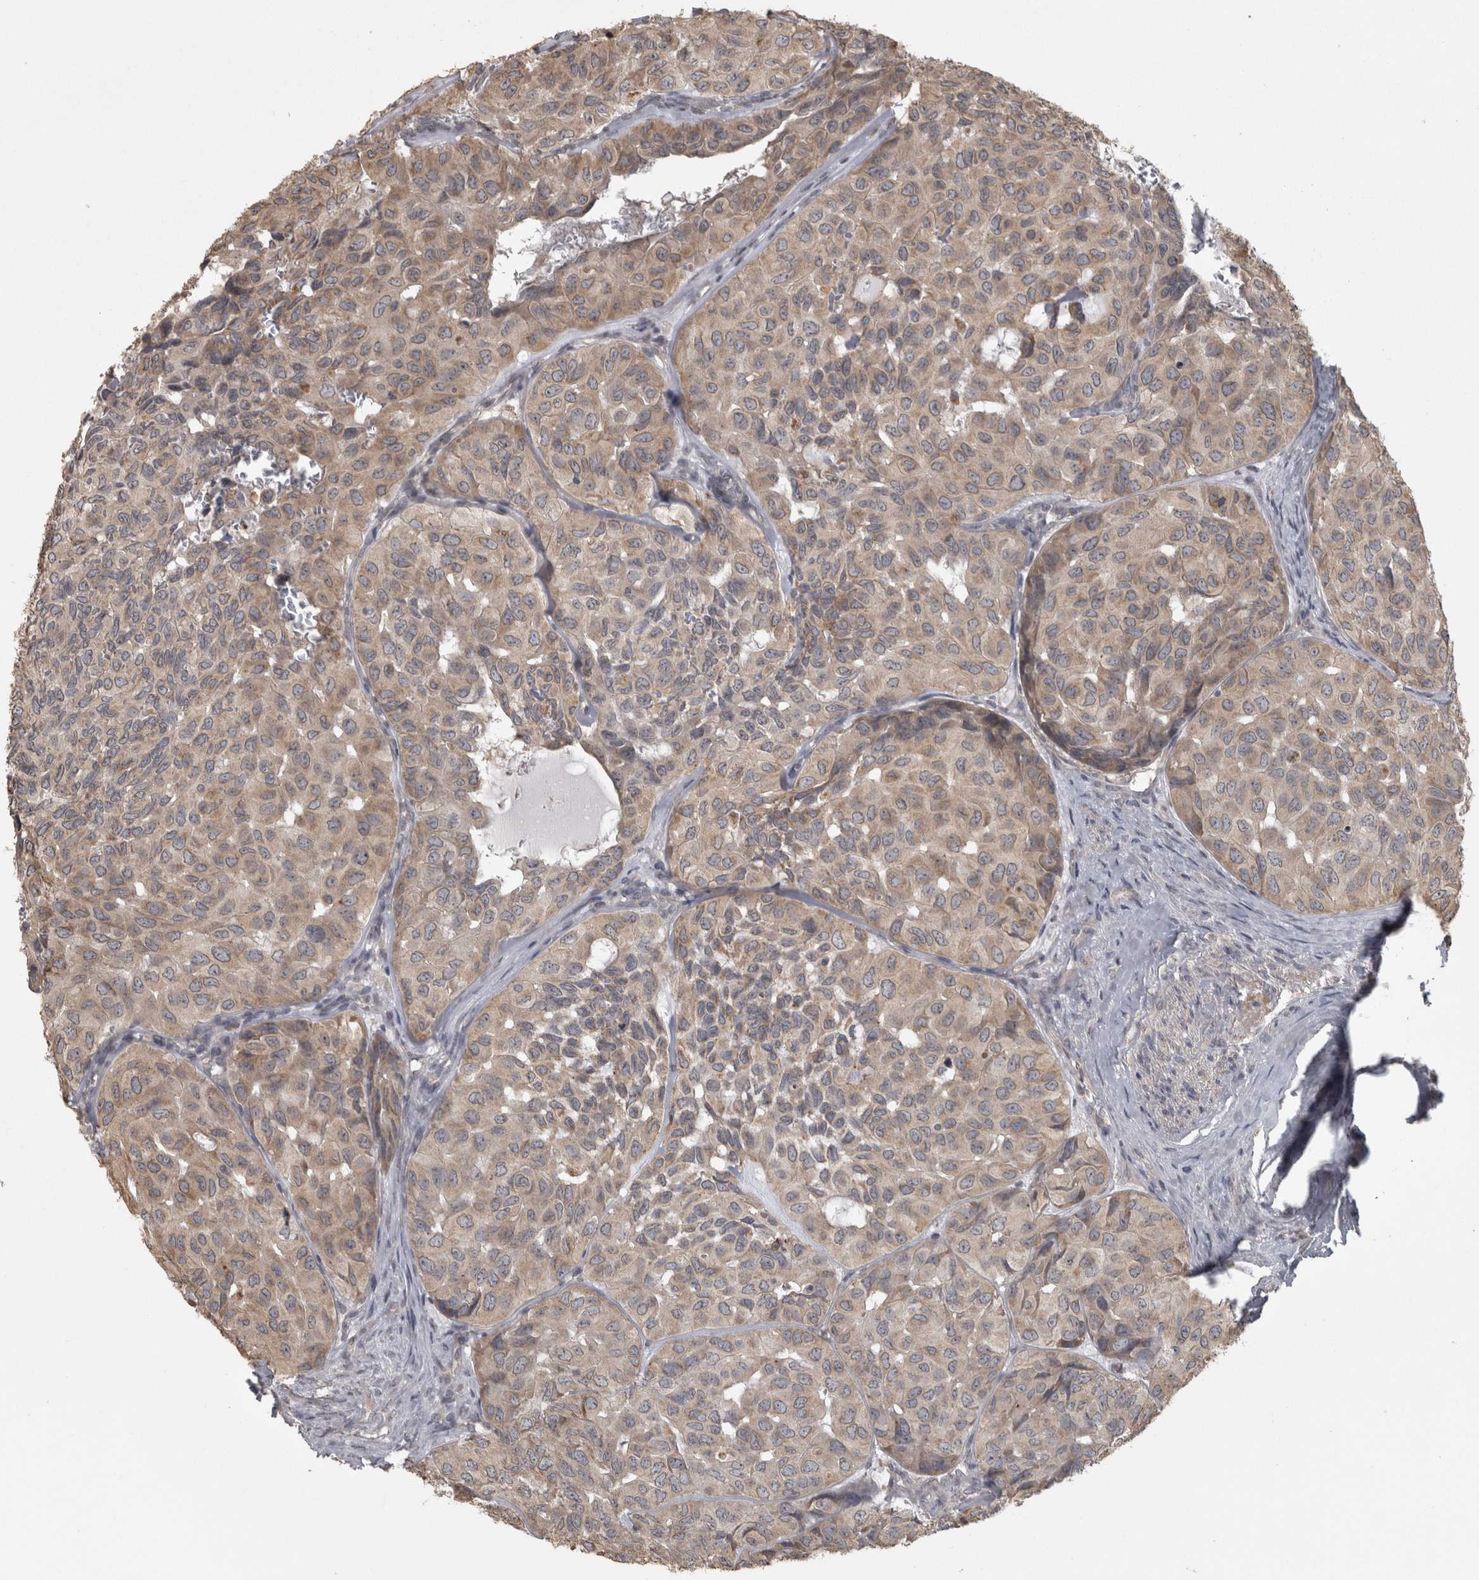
{"staining": {"intensity": "weak", "quantity": ">75%", "location": "cytoplasmic/membranous"}, "tissue": "head and neck cancer", "cell_type": "Tumor cells", "image_type": "cancer", "snomed": [{"axis": "morphology", "description": "Adenocarcinoma, NOS"}, {"axis": "topography", "description": "Salivary gland, NOS"}, {"axis": "topography", "description": "Head-Neck"}], "caption": "IHC staining of head and neck cancer (adenocarcinoma), which shows low levels of weak cytoplasmic/membranous staining in approximately >75% of tumor cells indicating weak cytoplasmic/membranous protein expression. The staining was performed using DAB (brown) for protein detection and nuclei were counterstained in hematoxylin (blue).", "gene": "RAB29", "patient": {"sex": "female", "age": 76}}